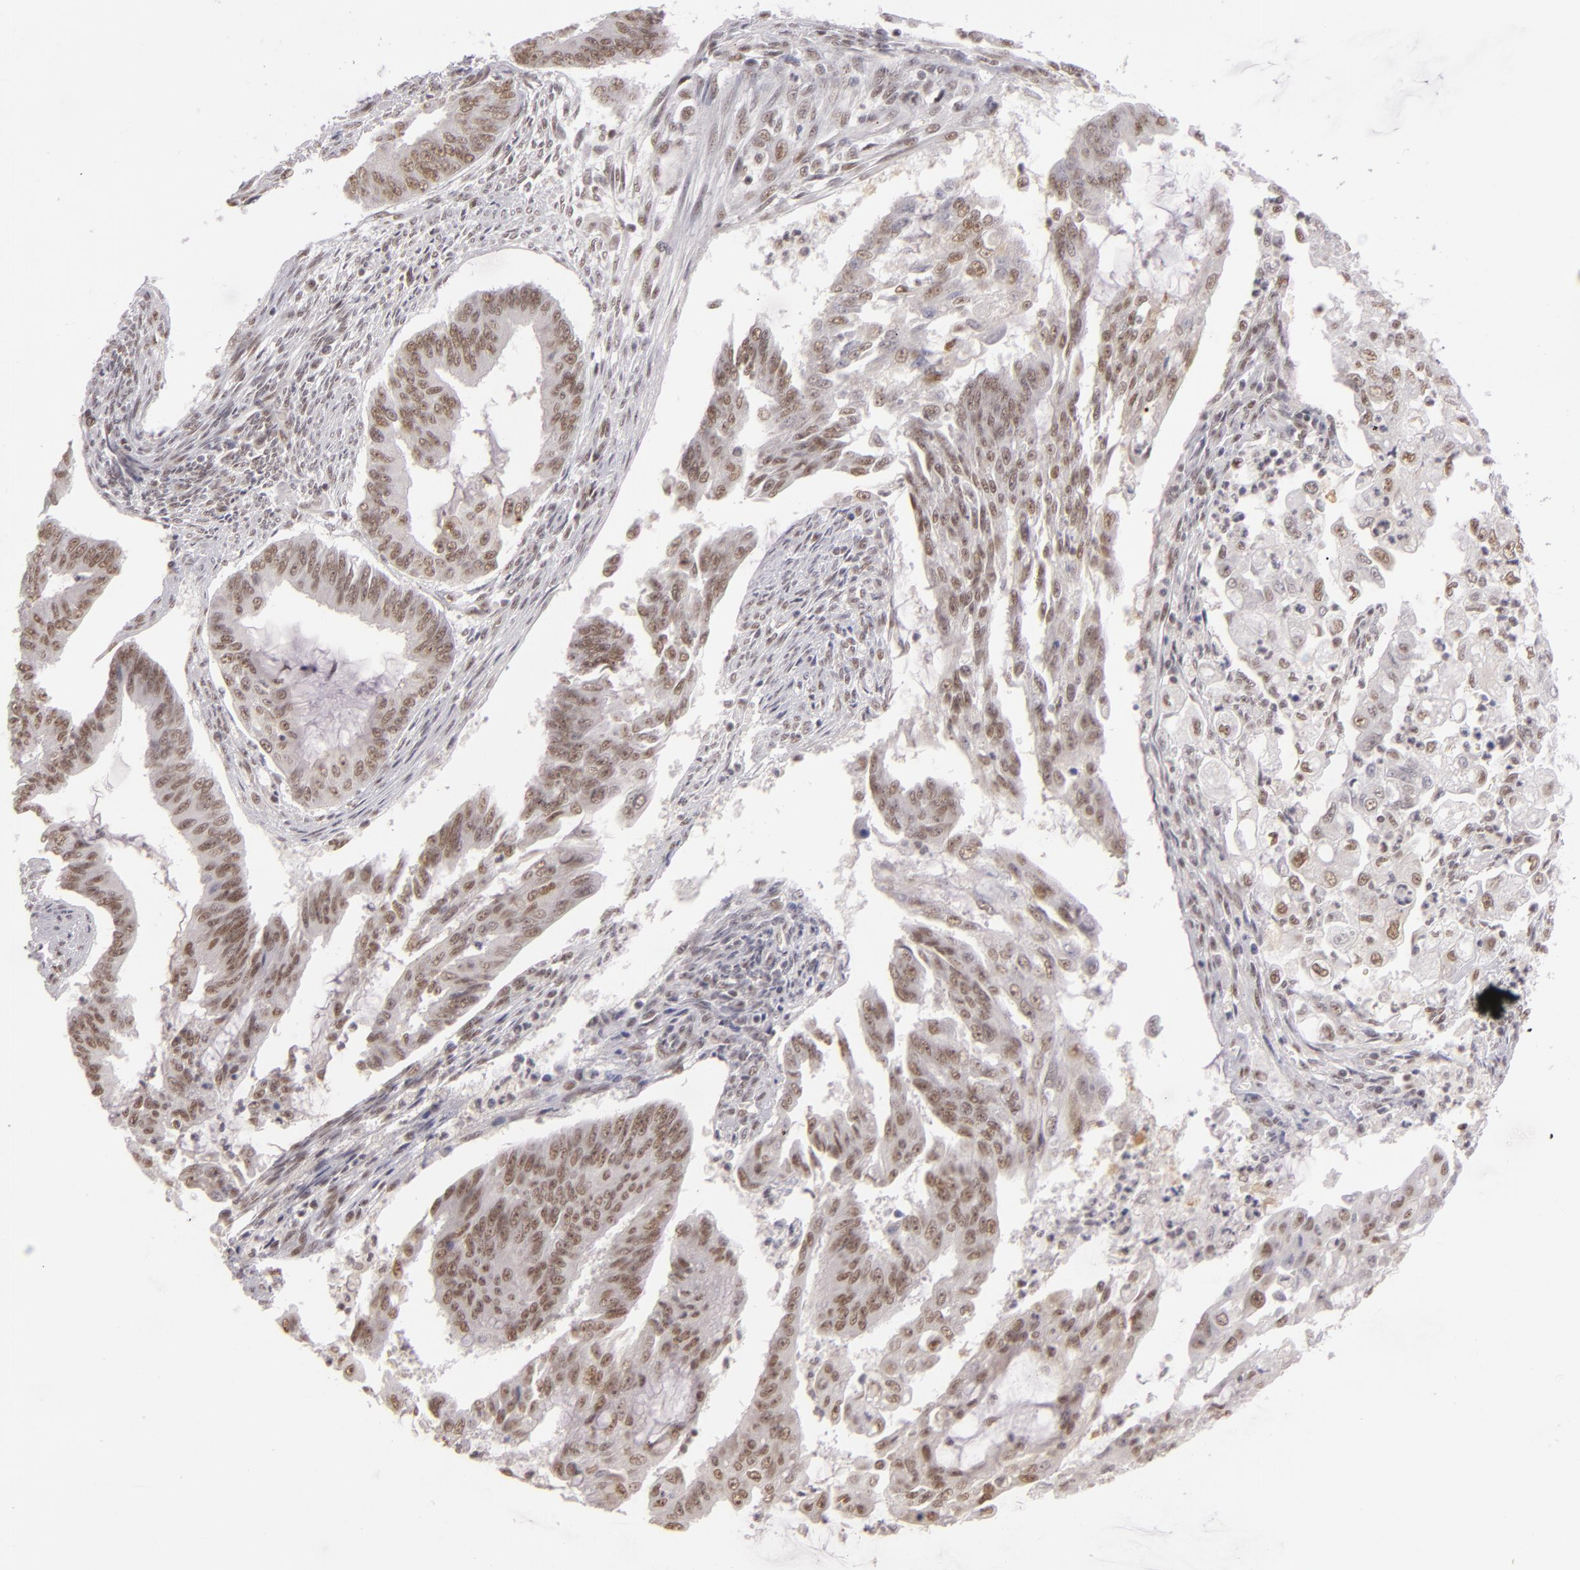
{"staining": {"intensity": "moderate", "quantity": ">75%", "location": "nuclear"}, "tissue": "endometrial cancer", "cell_type": "Tumor cells", "image_type": "cancer", "snomed": [{"axis": "morphology", "description": "Adenocarcinoma, NOS"}, {"axis": "topography", "description": "Endometrium"}], "caption": "Endometrial adenocarcinoma stained with immunohistochemistry (IHC) demonstrates moderate nuclear staining in approximately >75% of tumor cells.", "gene": "INTS6", "patient": {"sex": "female", "age": 75}}